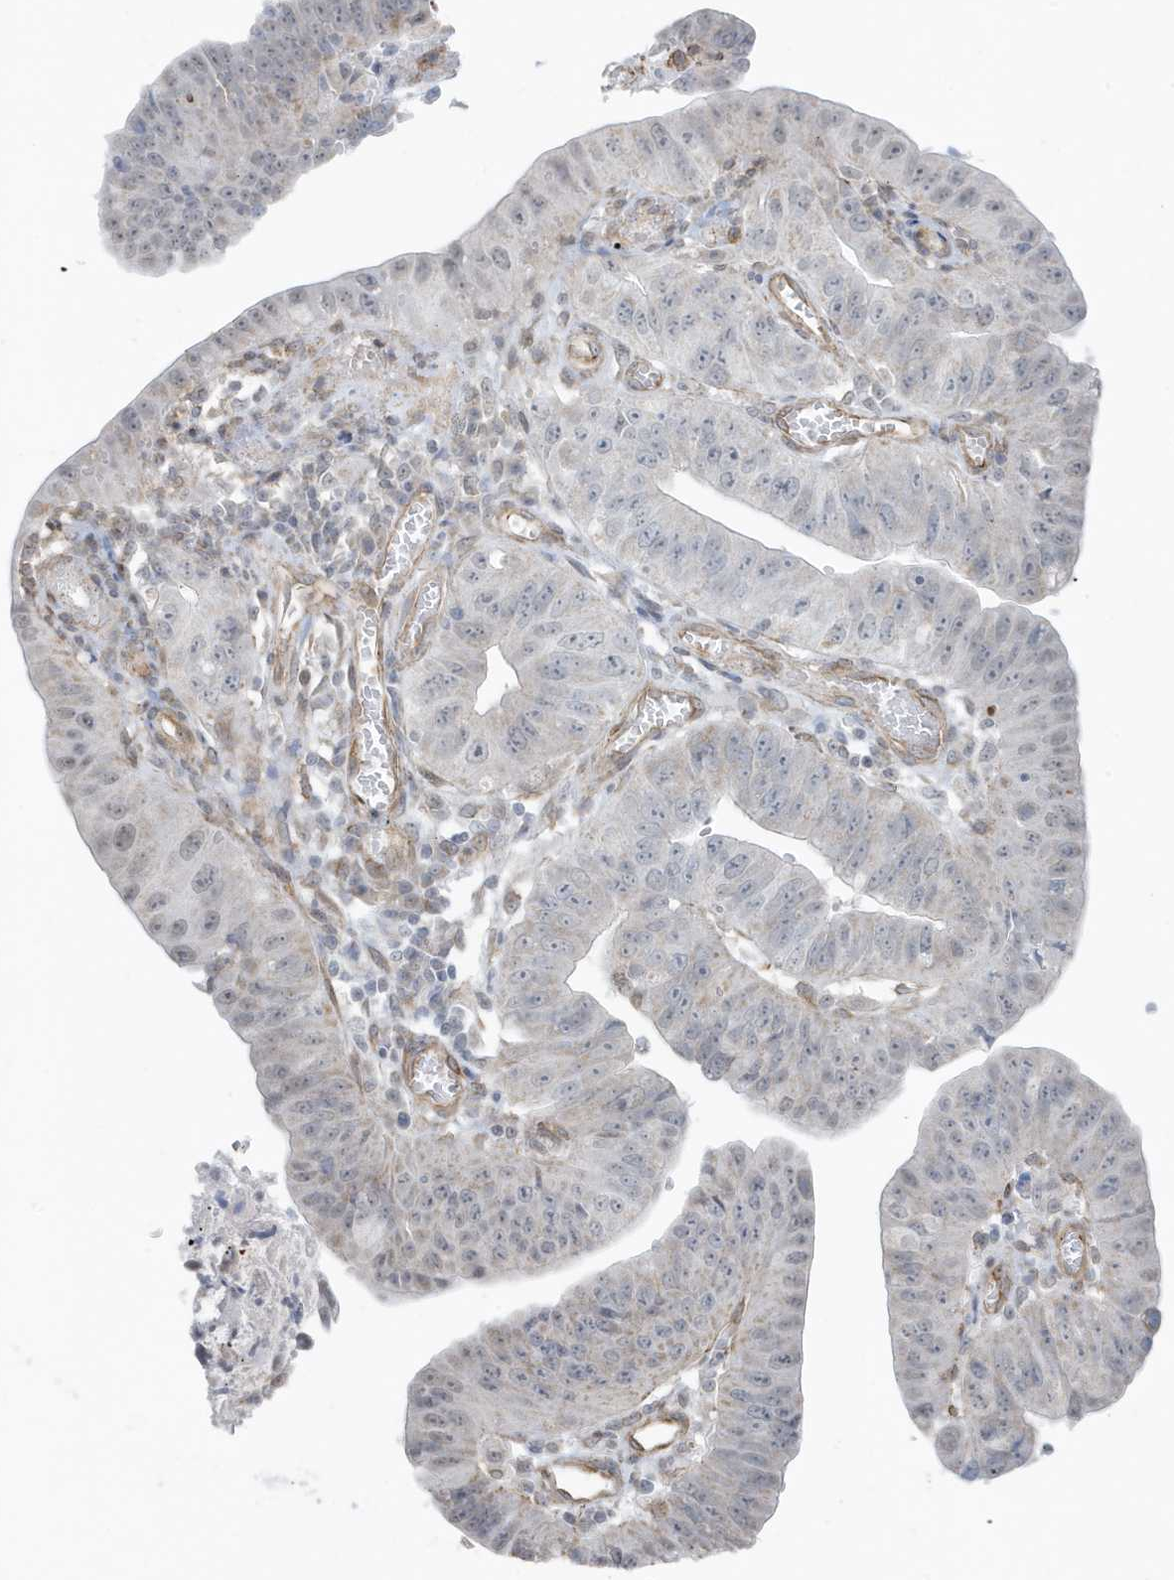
{"staining": {"intensity": "negative", "quantity": "none", "location": "none"}, "tissue": "stomach cancer", "cell_type": "Tumor cells", "image_type": "cancer", "snomed": [{"axis": "morphology", "description": "Adenocarcinoma, NOS"}, {"axis": "topography", "description": "Stomach"}], "caption": "High magnification brightfield microscopy of stomach adenocarcinoma stained with DAB (brown) and counterstained with hematoxylin (blue): tumor cells show no significant expression.", "gene": "CHCHD4", "patient": {"sex": "male", "age": 59}}